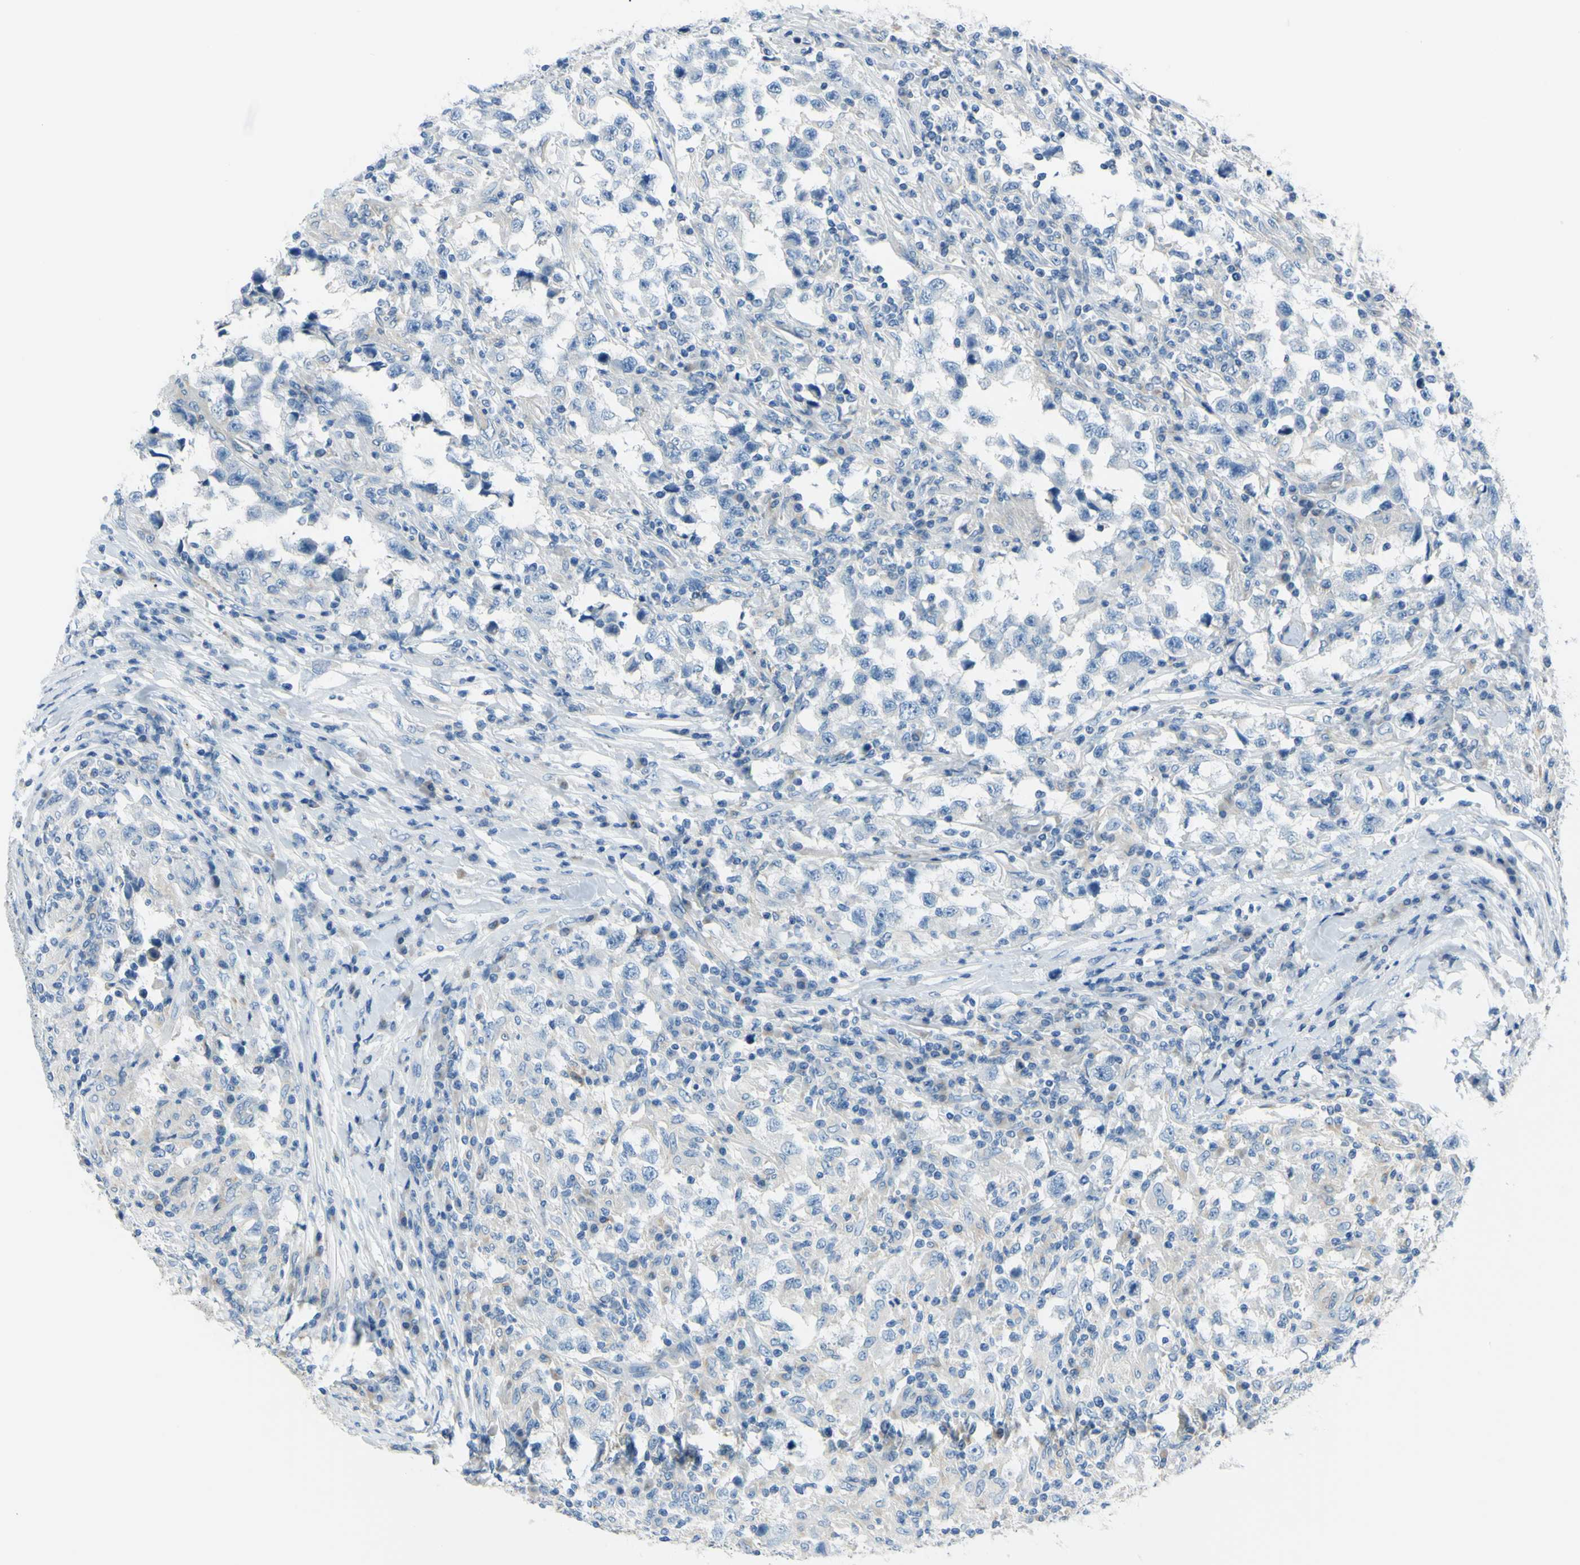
{"staining": {"intensity": "negative", "quantity": "none", "location": "none"}, "tissue": "testis cancer", "cell_type": "Tumor cells", "image_type": "cancer", "snomed": [{"axis": "morphology", "description": "Carcinoma, Embryonal, NOS"}, {"axis": "topography", "description": "Testis"}], "caption": "Immunohistochemical staining of human embryonal carcinoma (testis) shows no significant expression in tumor cells.", "gene": "FRMD4B", "patient": {"sex": "male", "age": 21}}